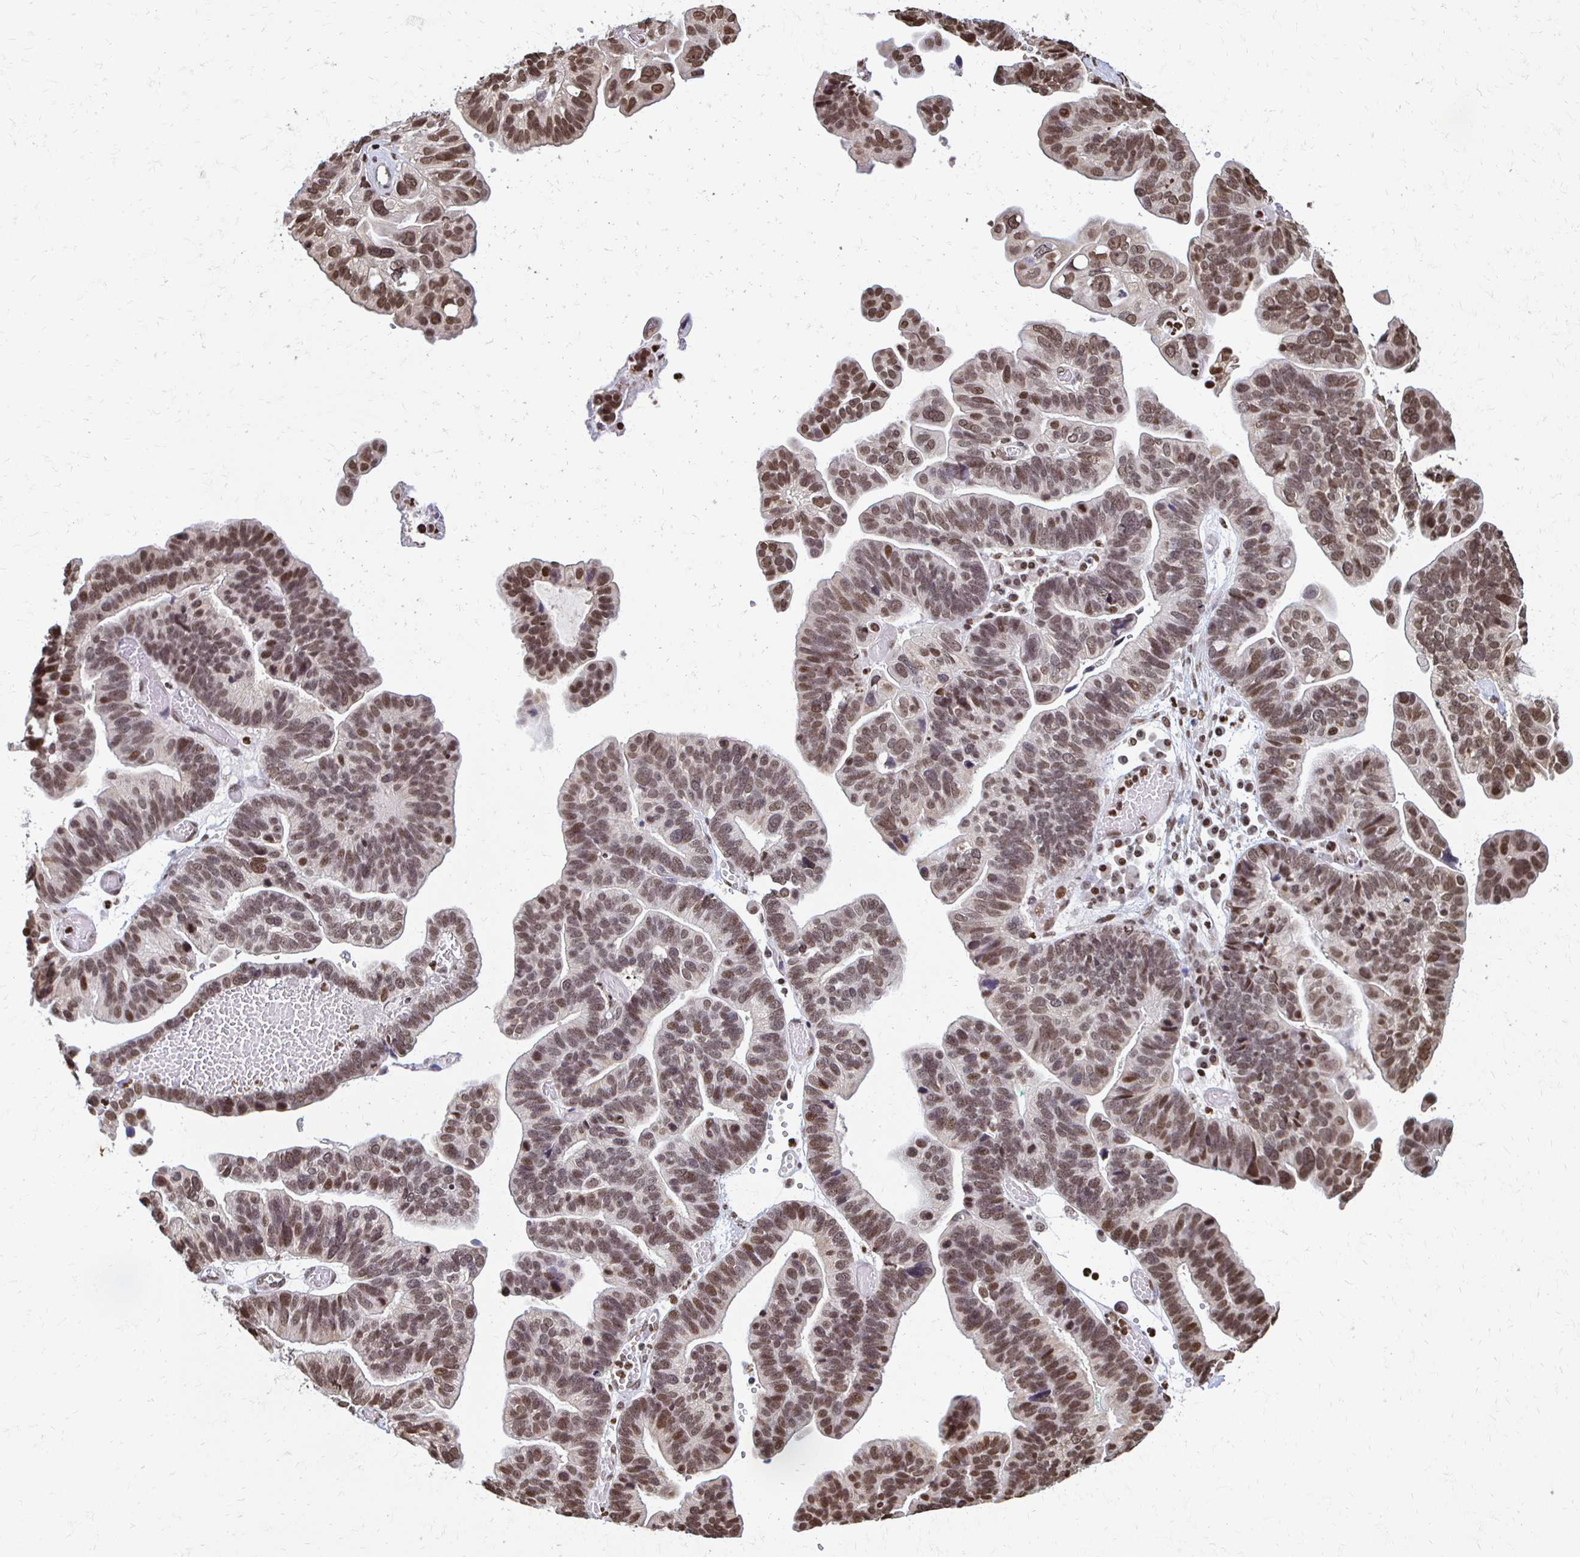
{"staining": {"intensity": "moderate", "quantity": ">75%", "location": "nuclear"}, "tissue": "ovarian cancer", "cell_type": "Tumor cells", "image_type": "cancer", "snomed": [{"axis": "morphology", "description": "Cystadenocarcinoma, serous, NOS"}, {"axis": "topography", "description": "Ovary"}], "caption": "Protein expression analysis of human serous cystadenocarcinoma (ovarian) reveals moderate nuclear expression in about >75% of tumor cells. (IHC, brightfield microscopy, high magnification).", "gene": "HOXA9", "patient": {"sex": "female", "age": 56}}